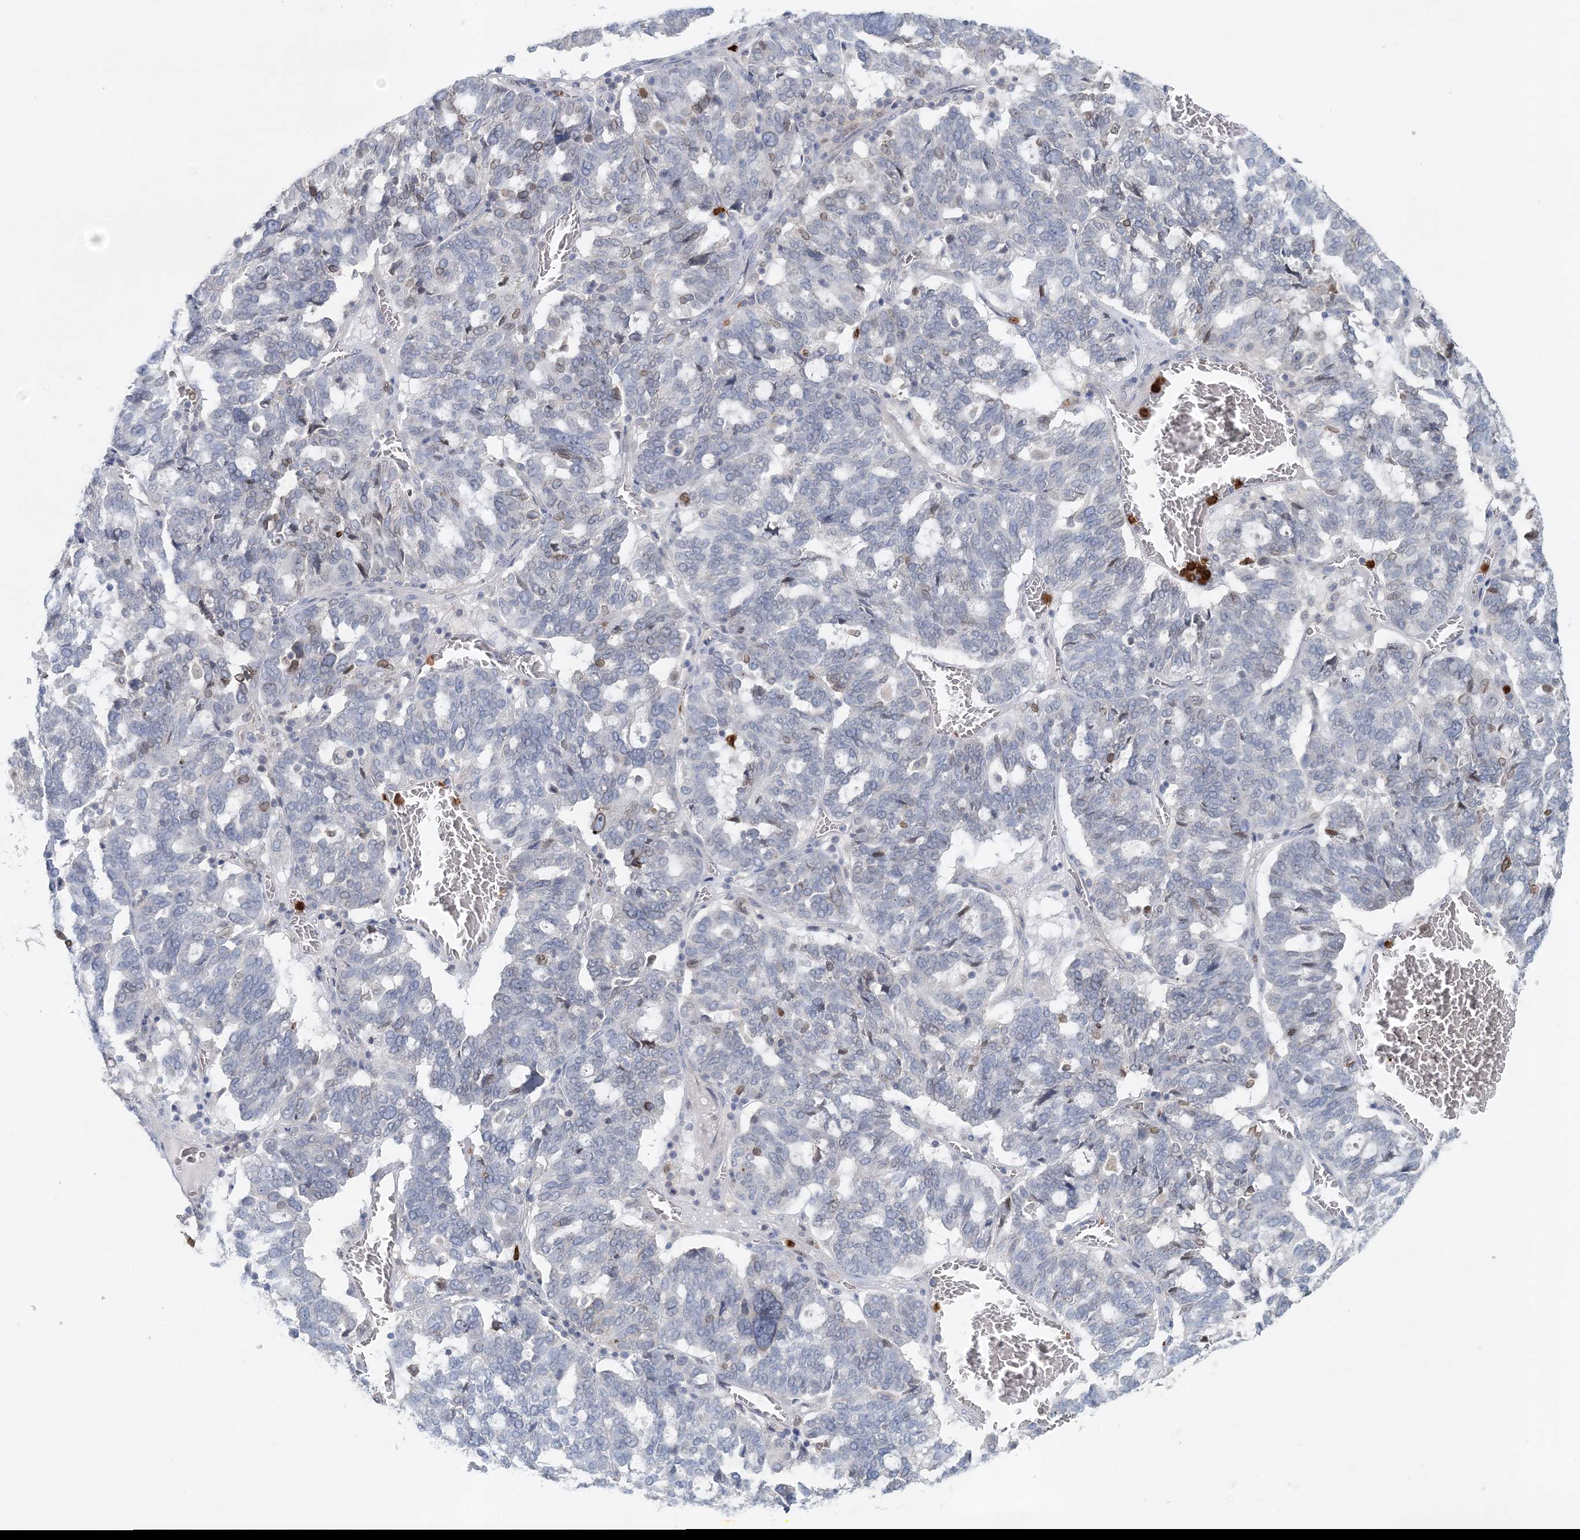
{"staining": {"intensity": "negative", "quantity": "none", "location": "none"}, "tissue": "ovarian cancer", "cell_type": "Tumor cells", "image_type": "cancer", "snomed": [{"axis": "morphology", "description": "Cystadenocarcinoma, serous, NOS"}, {"axis": "topography", "description": "Ovary"}], "caption": "Protein analysis of ovarian cancer (serous cystadenocarcinoma) reveals no significant positivity in tumor cells.", "gene": "NUP54", "patient": {"sex": "female", "age": 59}}